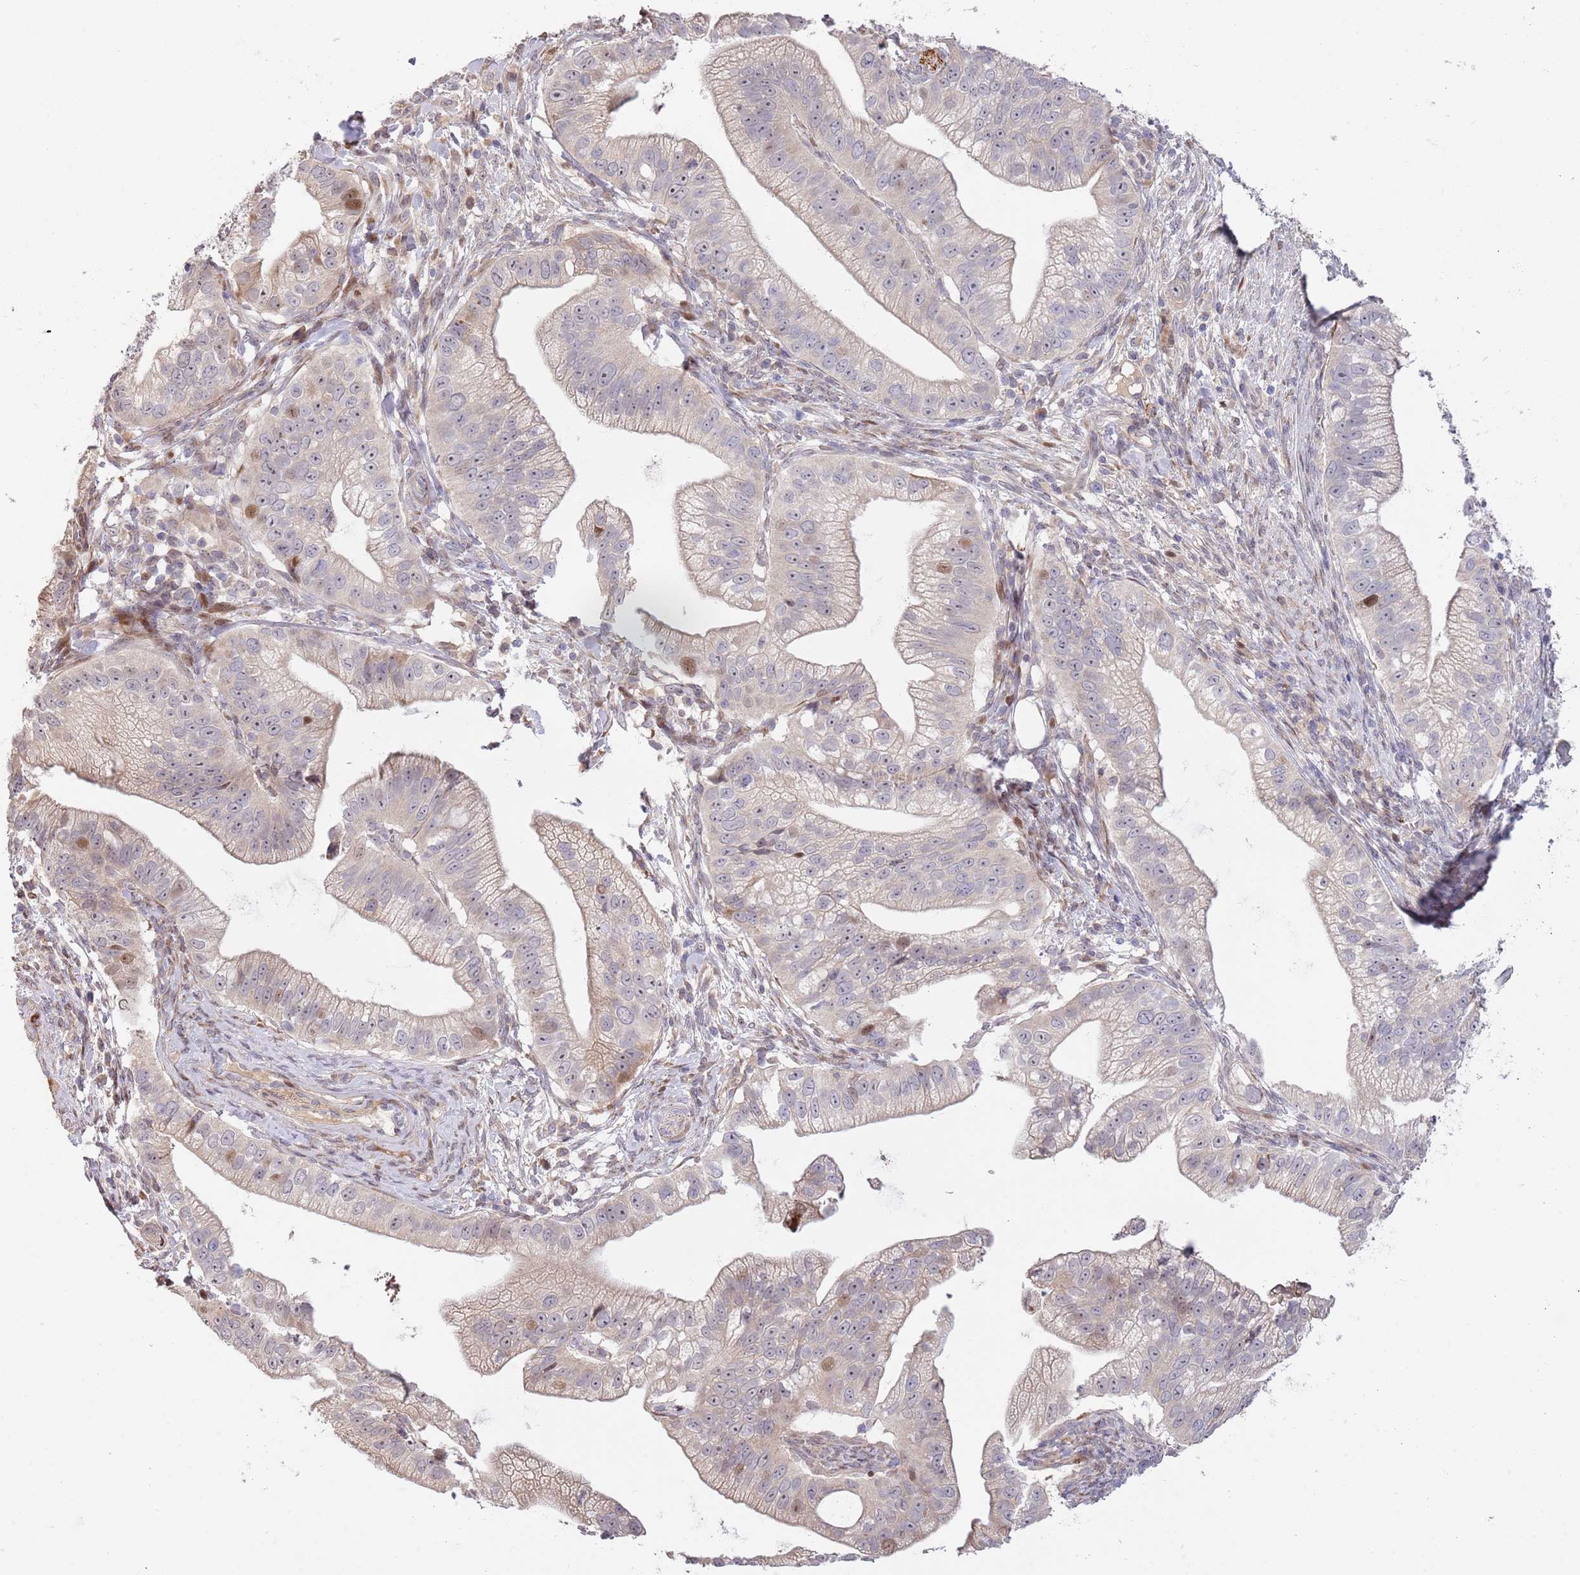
{"staining": {"intensity": "weak", "quantity": "<25%", "location": "nuclear"}, "tissue": "pancreatic cancer", "cell_type": "Tumor cells", "image_type": "cancer", "snomed": [{"axis": "morphology", "description": "Adenocarcinoma, NOS"}, {"axis": "topography", "description": "Pancreas"}], "caption": "High power microscopy image of an IHC image of pancreatic cancer (adenocarcinoma), revealing no significant staining in tumor cells.", "gene": "SYNDIG1L", "patient": {"sex": "male", "age": 70}}